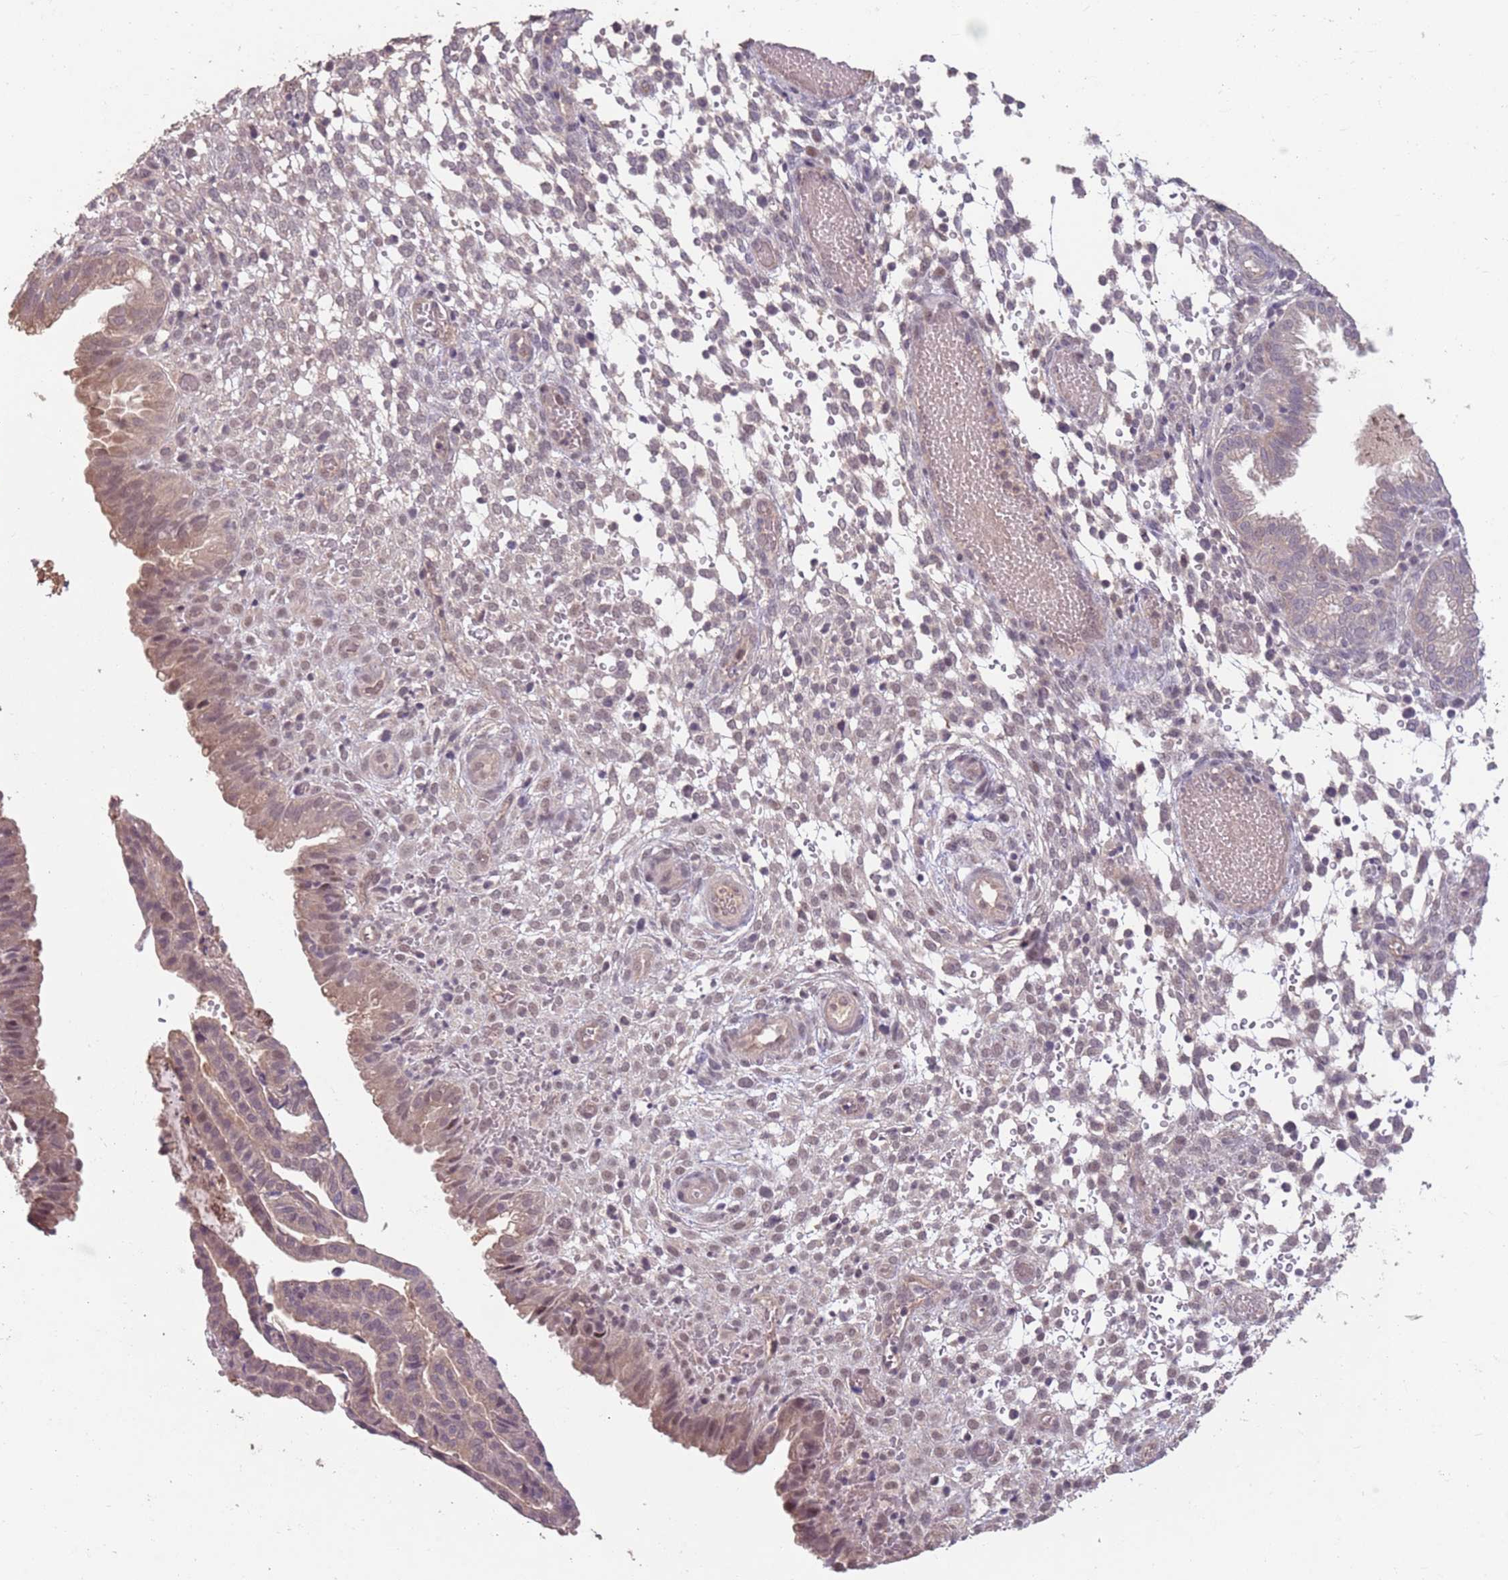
{"staining": {"intensity": "negative", "quantity": "none", "location": "none"}, "tissue": "endometrium", "cell_type": "Cells in endometrial stroma", "image_type": "normal", "snomed": [{"axis": "morphology", "description": "Normal tissue, NOS"}, {"axis": "topography", "description": "Endometrium"}], "caption": "Immunohistochemical staining of unremarkable human endometrium displays no significant positivity in cells in endometrial stroma. (Immunohistochemistry, brightfield microscopy, high magnification).", "gene": "MEI1", "patient": {"sex": "female", "age": 33}}